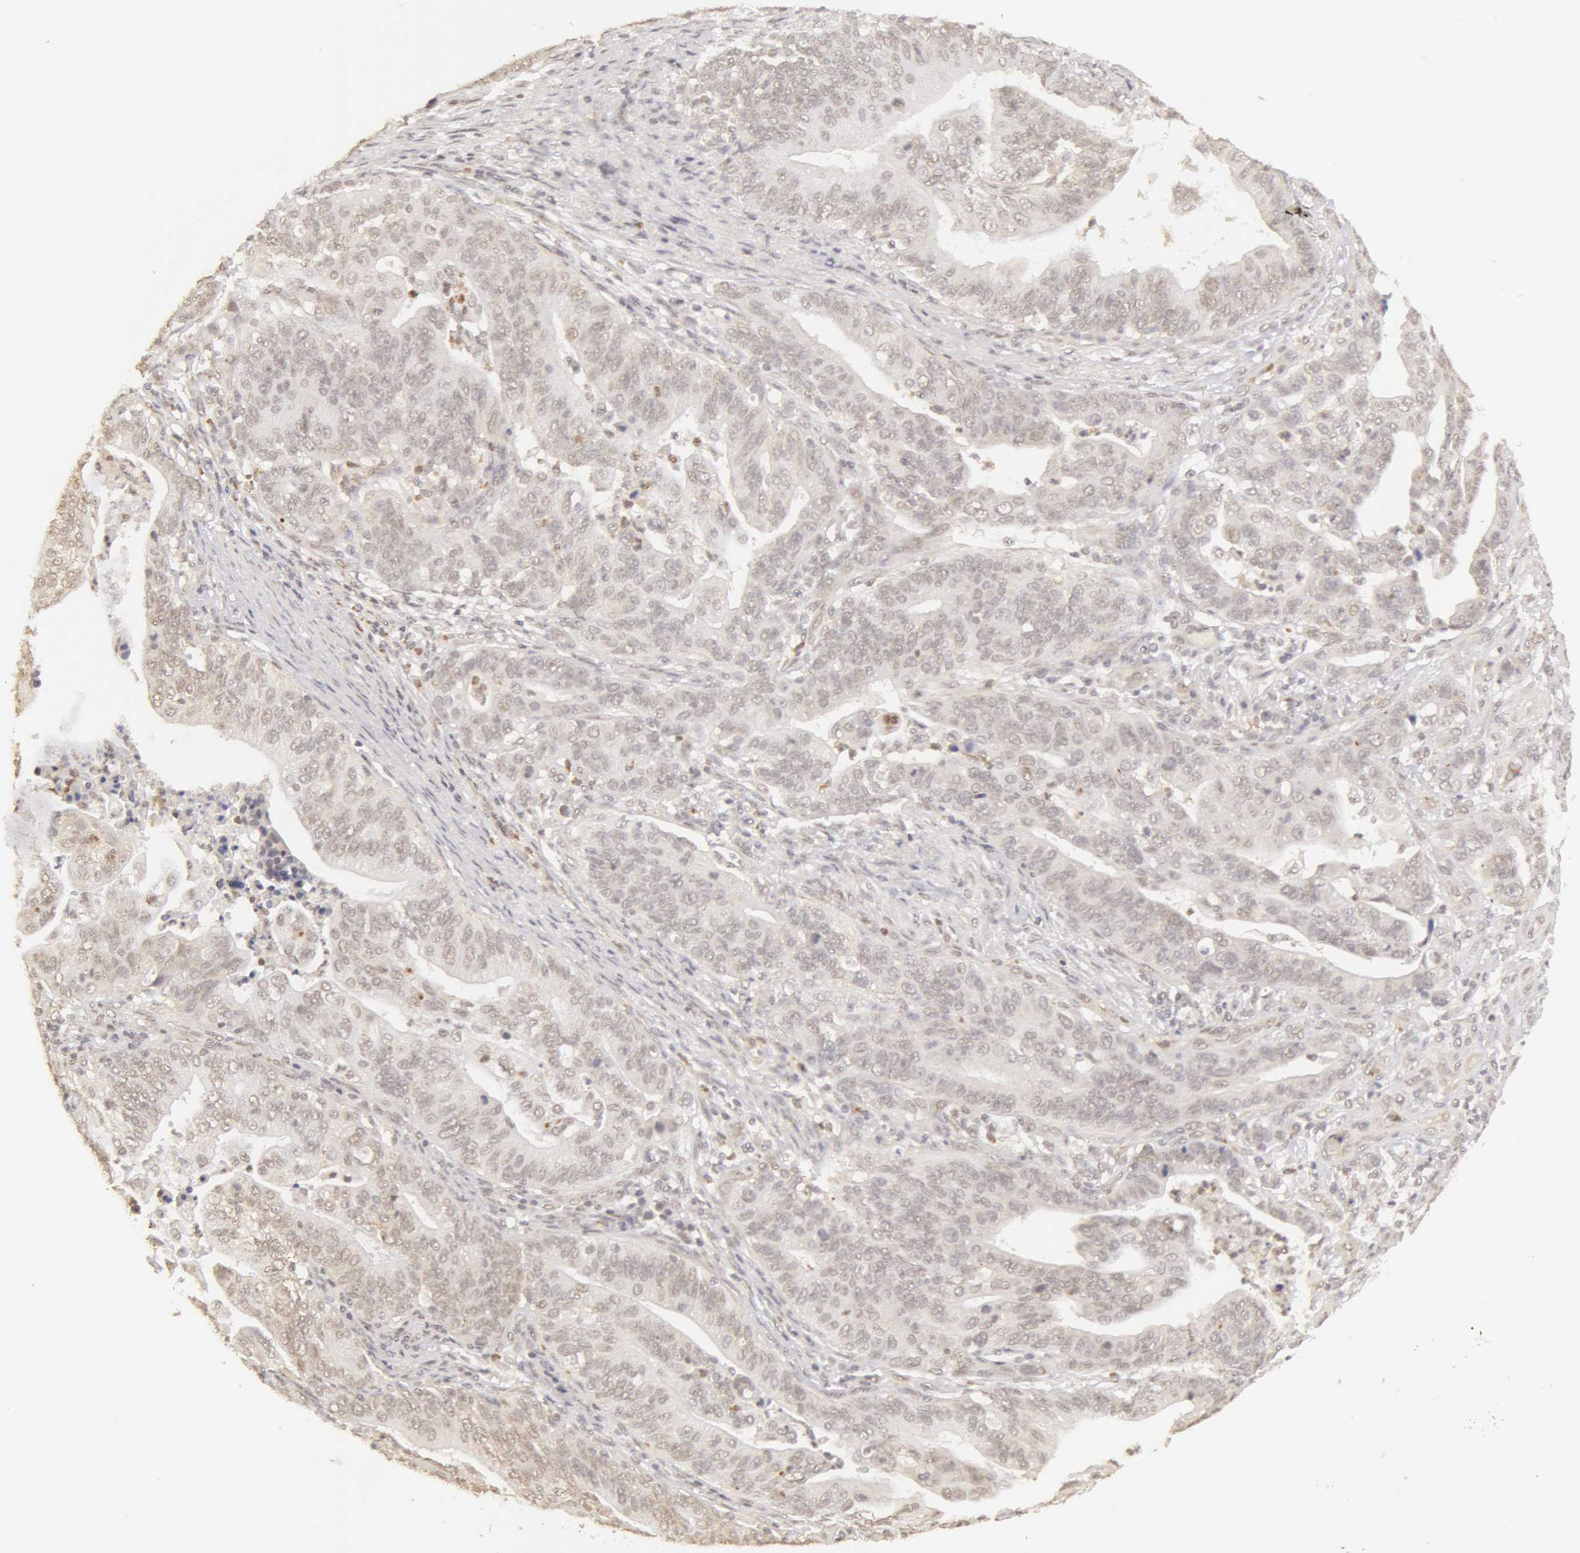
{"staining": {"intensity": "weak", "quantity": "<25%", "location": "nuclear"}, "tissue": "stomach cancer", "cell_type": "Tumor cells", "image_type": "cancer", "snomed": [{"axis": "morphology", "description": "Adenocarcinoma, NOS"}, {"axis": "topography", "description": "Stomach, upper"}], "caption": "Immunohistochemistry (IHC) image of adenocarcinoma (stomach) stained for a protein (brown), which displays no staining in tumor cells.", "gene": "ADAM10", "patient": {"sex": "female", "age": 50}}